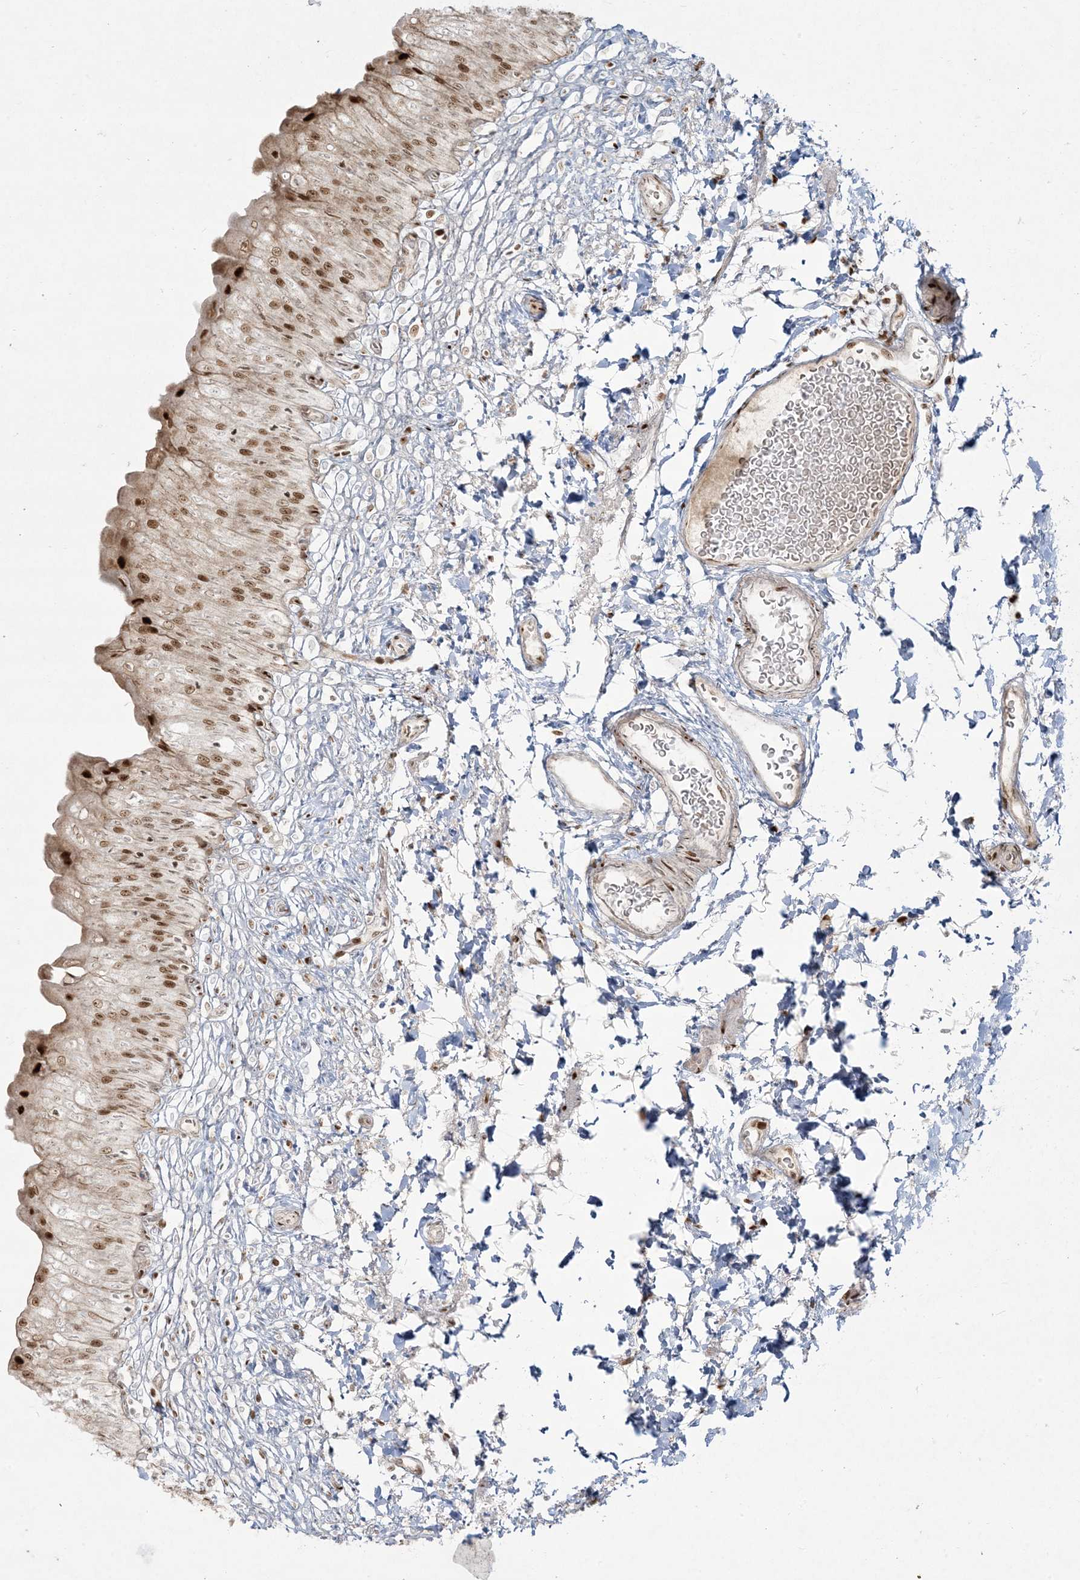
{"staining": {"intensity": "moderate", "quantity": ">75%", "location": "nuclear"}, "tissue": "urinary bladder", "cell_type": "Urothelial cells", "image_type": "normal", "snomed": [{"axis": "morphology", "description": "Normal tissue, NOS"}, {"axis": "topography", "description": "Urinary bladder"}], "caption": "Immunohistochemical staining of normal urinary bladder reveals >75% levels of moderate nuclear protein staining in about >75% of urothelial cells. The staining was performed using DAB (3,3'-diaminobenzidine), with brown indicating positive protein expression. Nuclei are stained blue with hematoxylin.", "gene": "RBM10", "patient": {"sex": "male", "age": 55}}